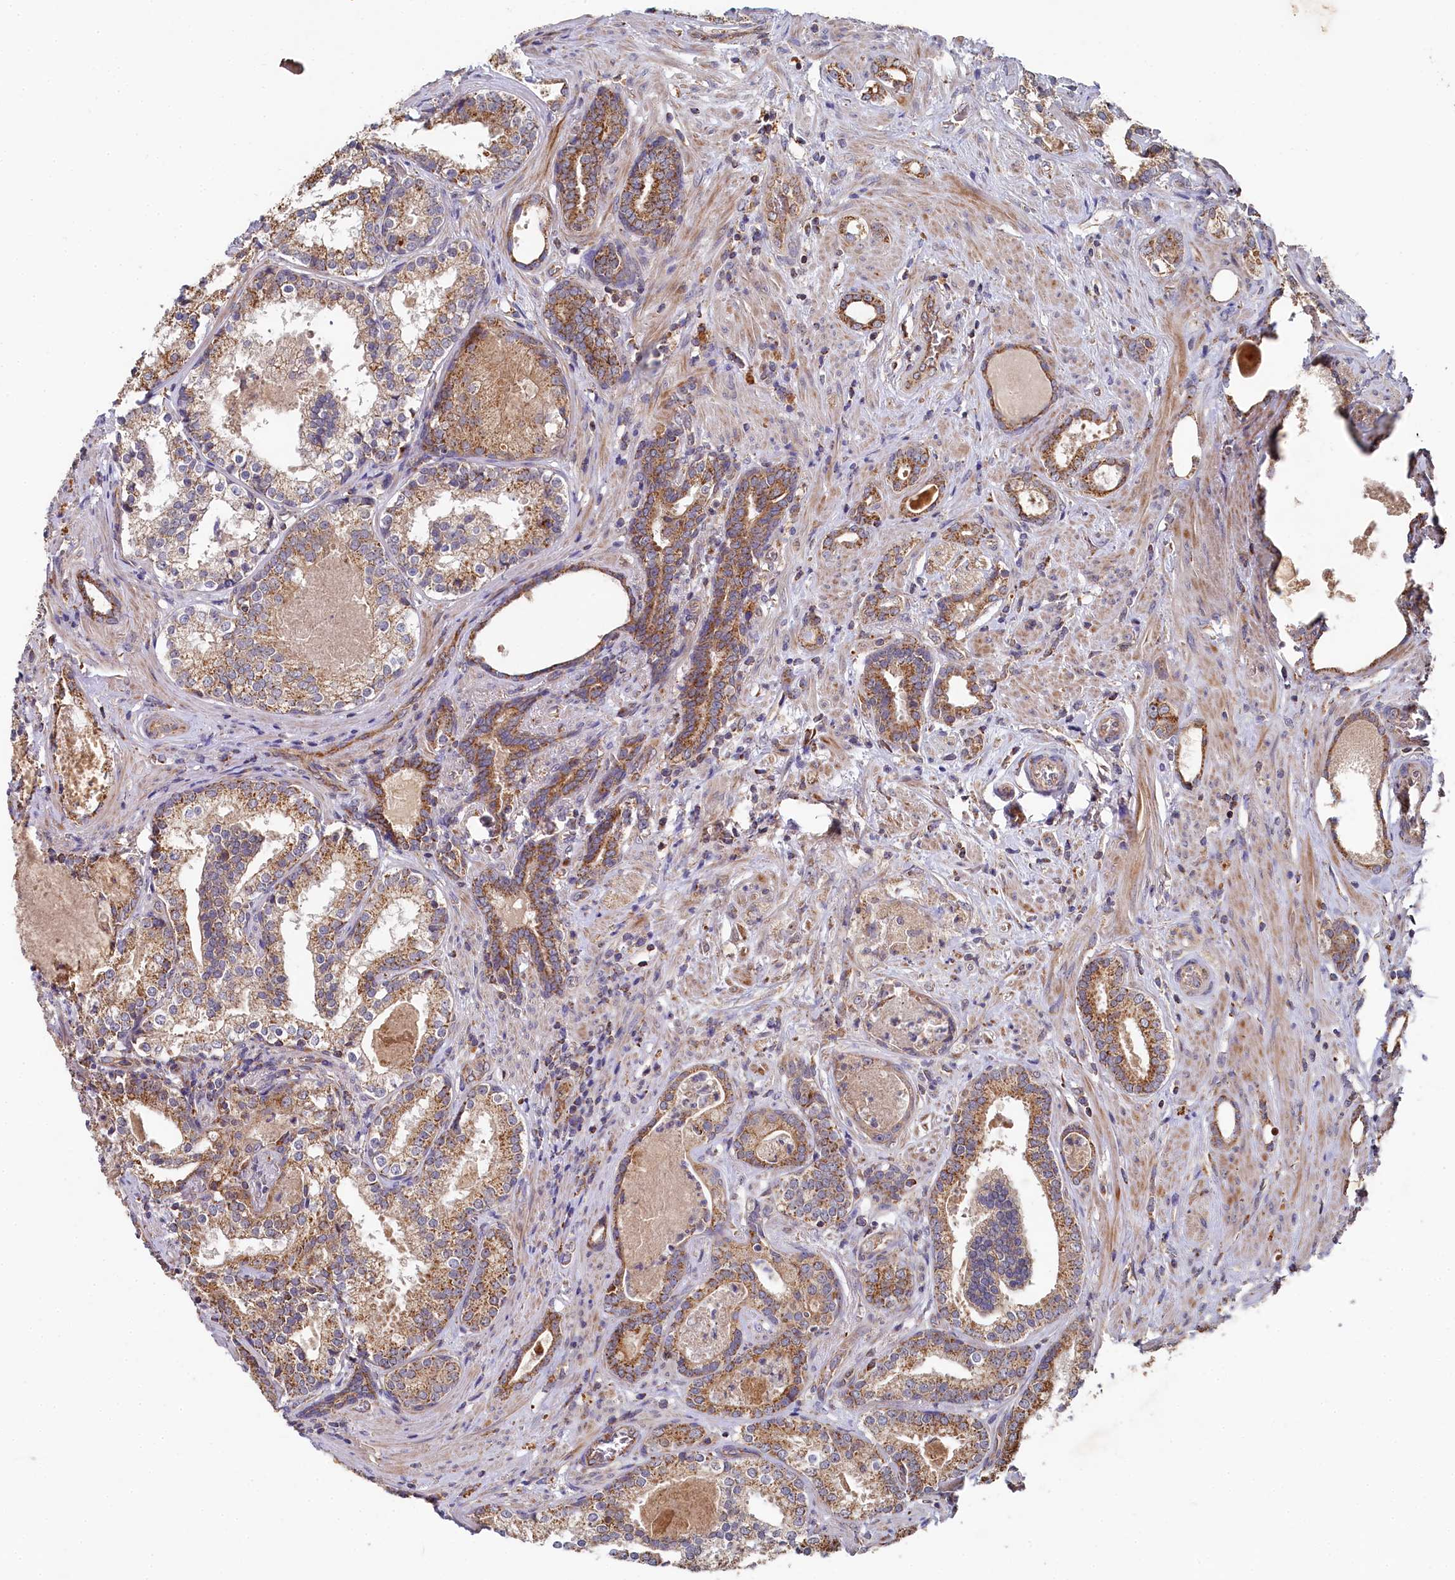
{"staining": {"intensity": "moderate", "quantity": ">75%", "location": "cytoplasmic/membranous"}, "tissue": "prostate cancer", "cell_type": "Tumor cells", "image_type": "cancer", "snomed": [{"axis": "morphology", "description": "Adenocarcinoma, High grade"}, {"axis": "topography", "description": "Prostate"}], "caption": "Moderate cytoplasmic/membranous protein expression is present in approximately >75% of tumor cells in high-grade adenocarcinoma (prostate).", "gene": "HAUS2", "patient": {"sex": "male", "age": 58}}